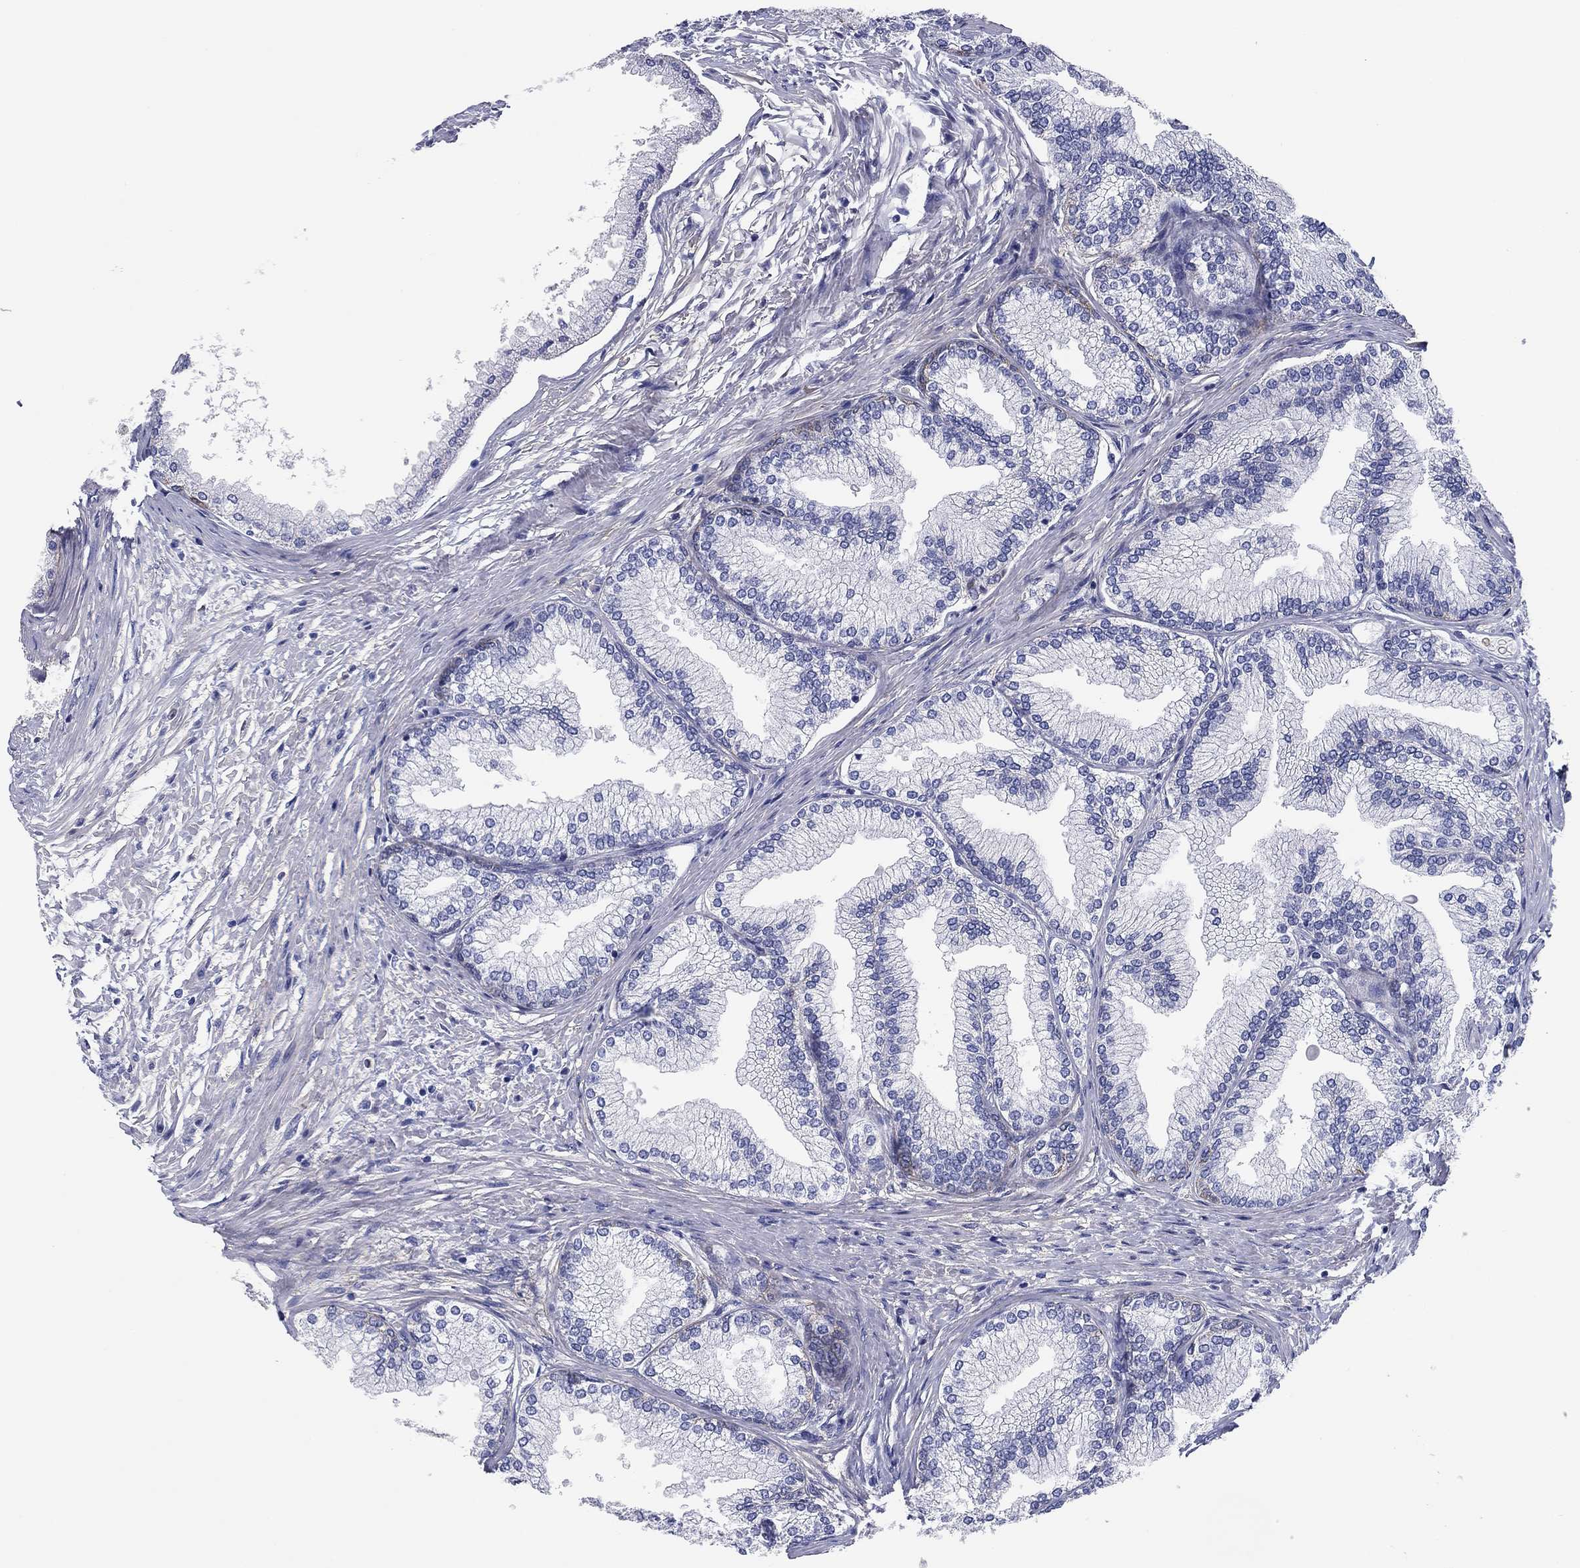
{"staining": {"intensity": "strong", "quantity": "<25%", "location": "cytoplasmic/membranous"}, "tissue": "prostate", "cell_type": "Glandular cells", "image_type": "normal", "snomed": [{"axis": "morphology", "description": "Normal tissue, NOS"}, {"axis": "topography", "description": "Prostate"}], "caption": "Immunohistochemical staining of benign human prostate reveals medium levels of strong cytoplasmic/membranous staining in approximately <25% of glandular cells. (Brightfield microscopy of DAB IHC at high magnification).", "gene": "GPC1", "patient": {"sex": "male", "age": 72}}